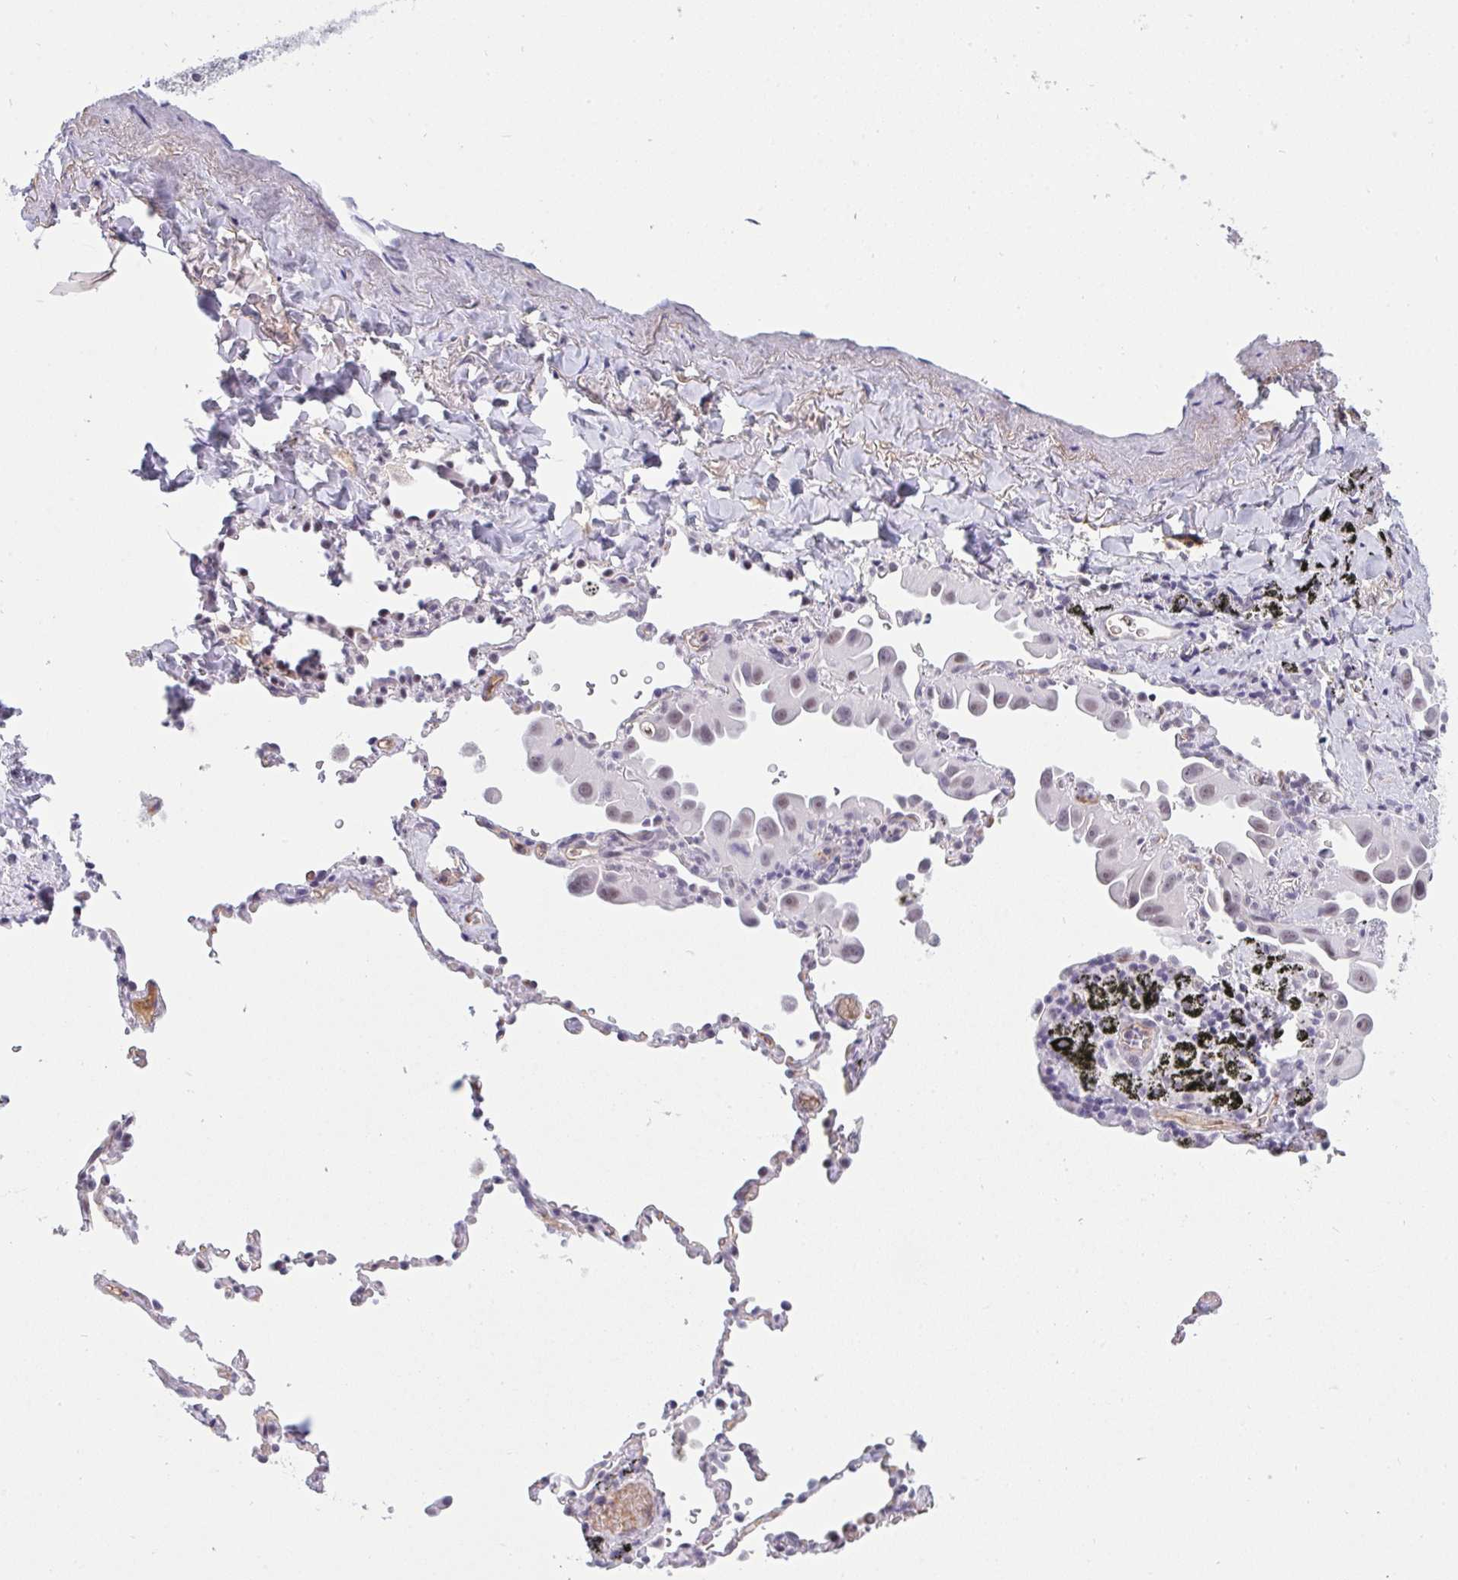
{"staining": {"intensity": "weak", "quantity": "<25%", "location": "nuclear"}, "tissue": "lung cancer", "cell_type": "Tumor cells", "image_type": "cancer", "snomed": [{"axis": "morphology", "description": "Adenocarcinoma, NOS"}, {"axis": "topography", "description": "Lung"}], "caption": "Tumor cells show no significant protein staining in lung cancer.", "gene": "DSCAML1", "patient": {"sex": "male", "age": 68}}